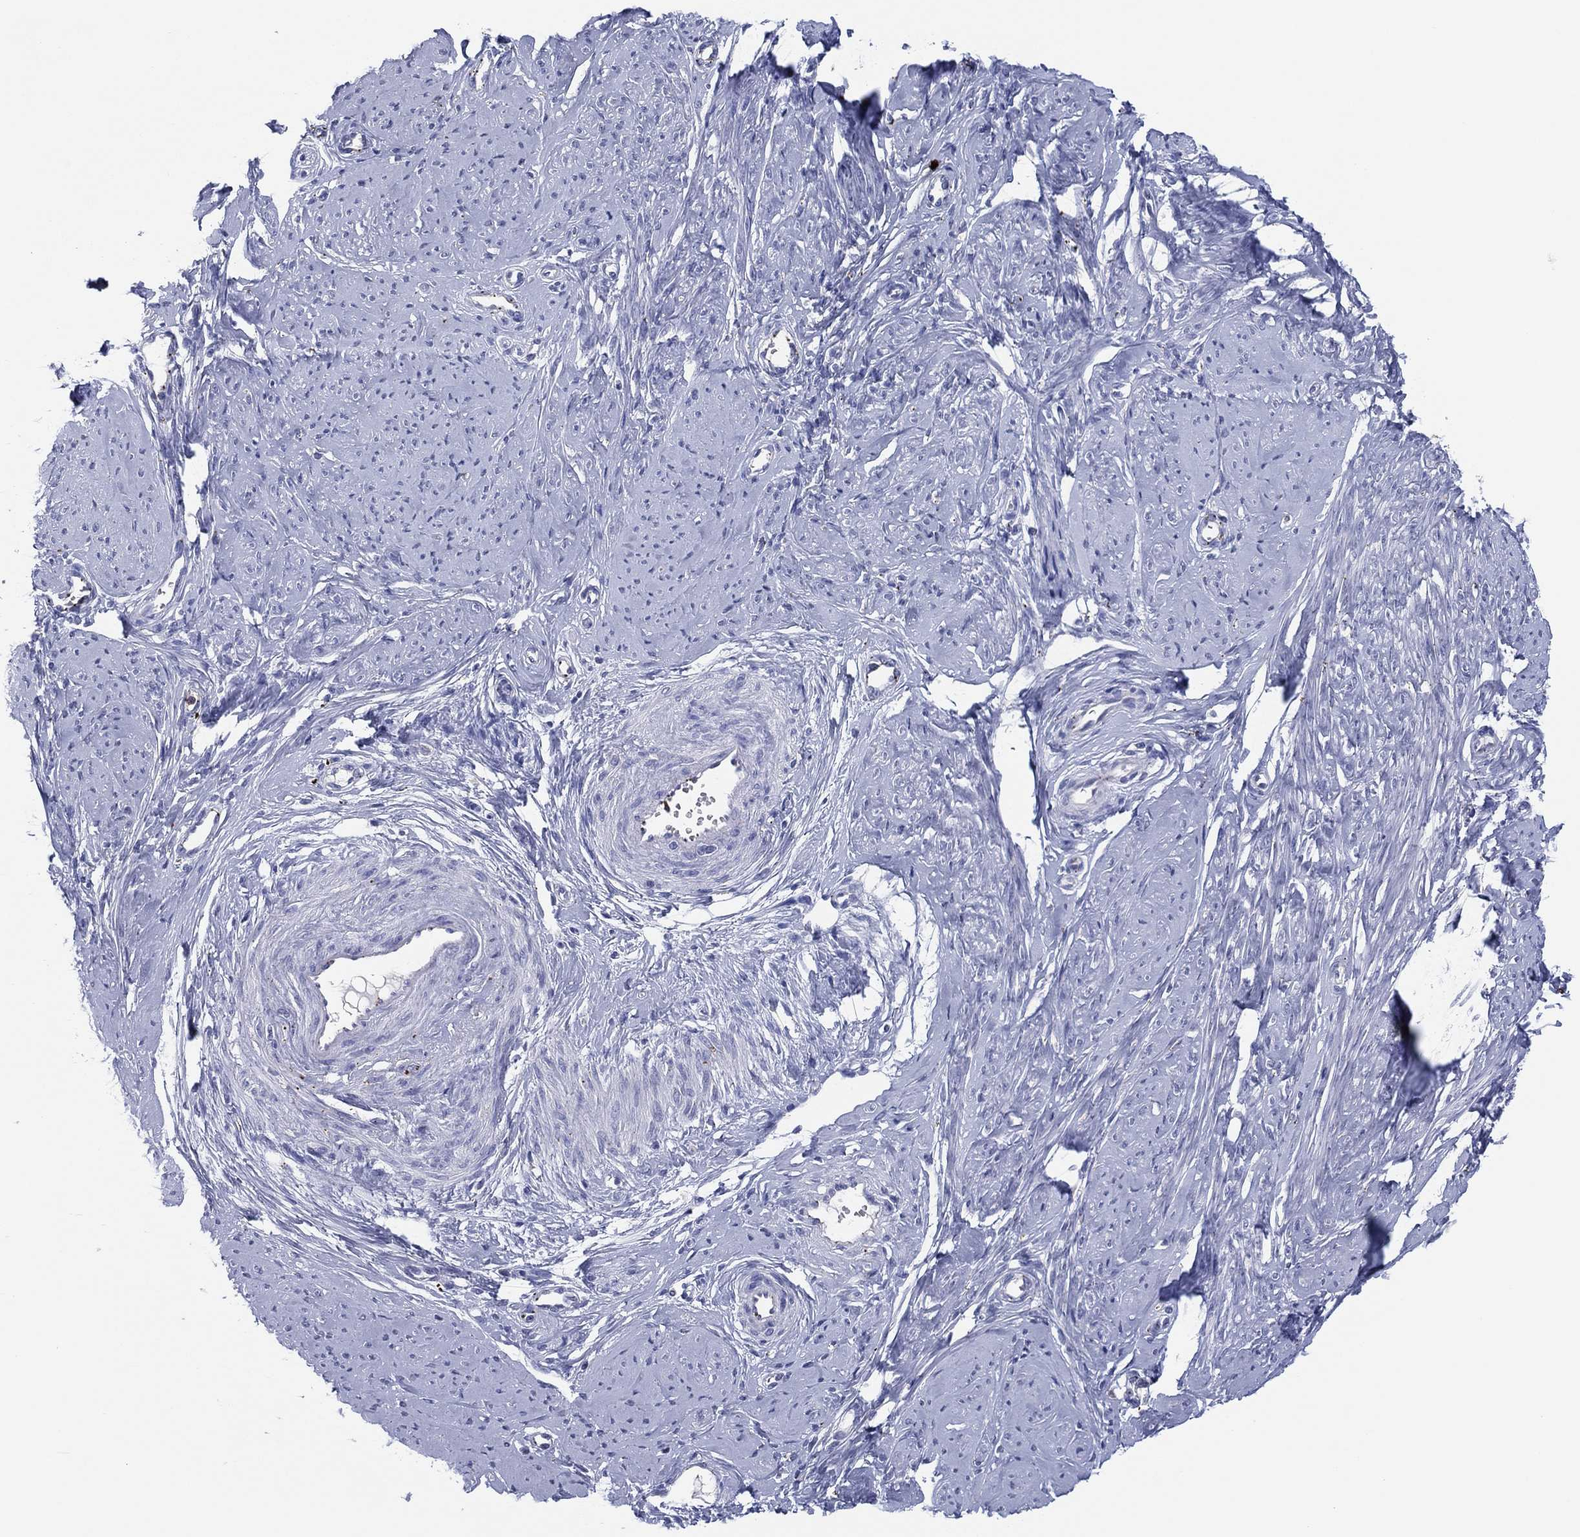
{"staining": {"intensity": "negative", "quantity": "none", "location": "none"}, "tissue": "smooth muscle", "cell_type": "Smooth muscle cells", "image_type": "normal", "snomed": [{"axis": "morphology", "description": "Normal tissue, NOS"}, {"axis": "topography", "description": "Smooth muscle"}], "caption": "The immunohistochemistry (IHC) histopathology image has no significant expression in smooth muscle cells of smooth muscle. The staining is performed using DAB brown chromogen with nuclei counter-stained in using hematoxylin.", "gene": "PLAC8", "patient": {"sex": "female", "age": 48}}